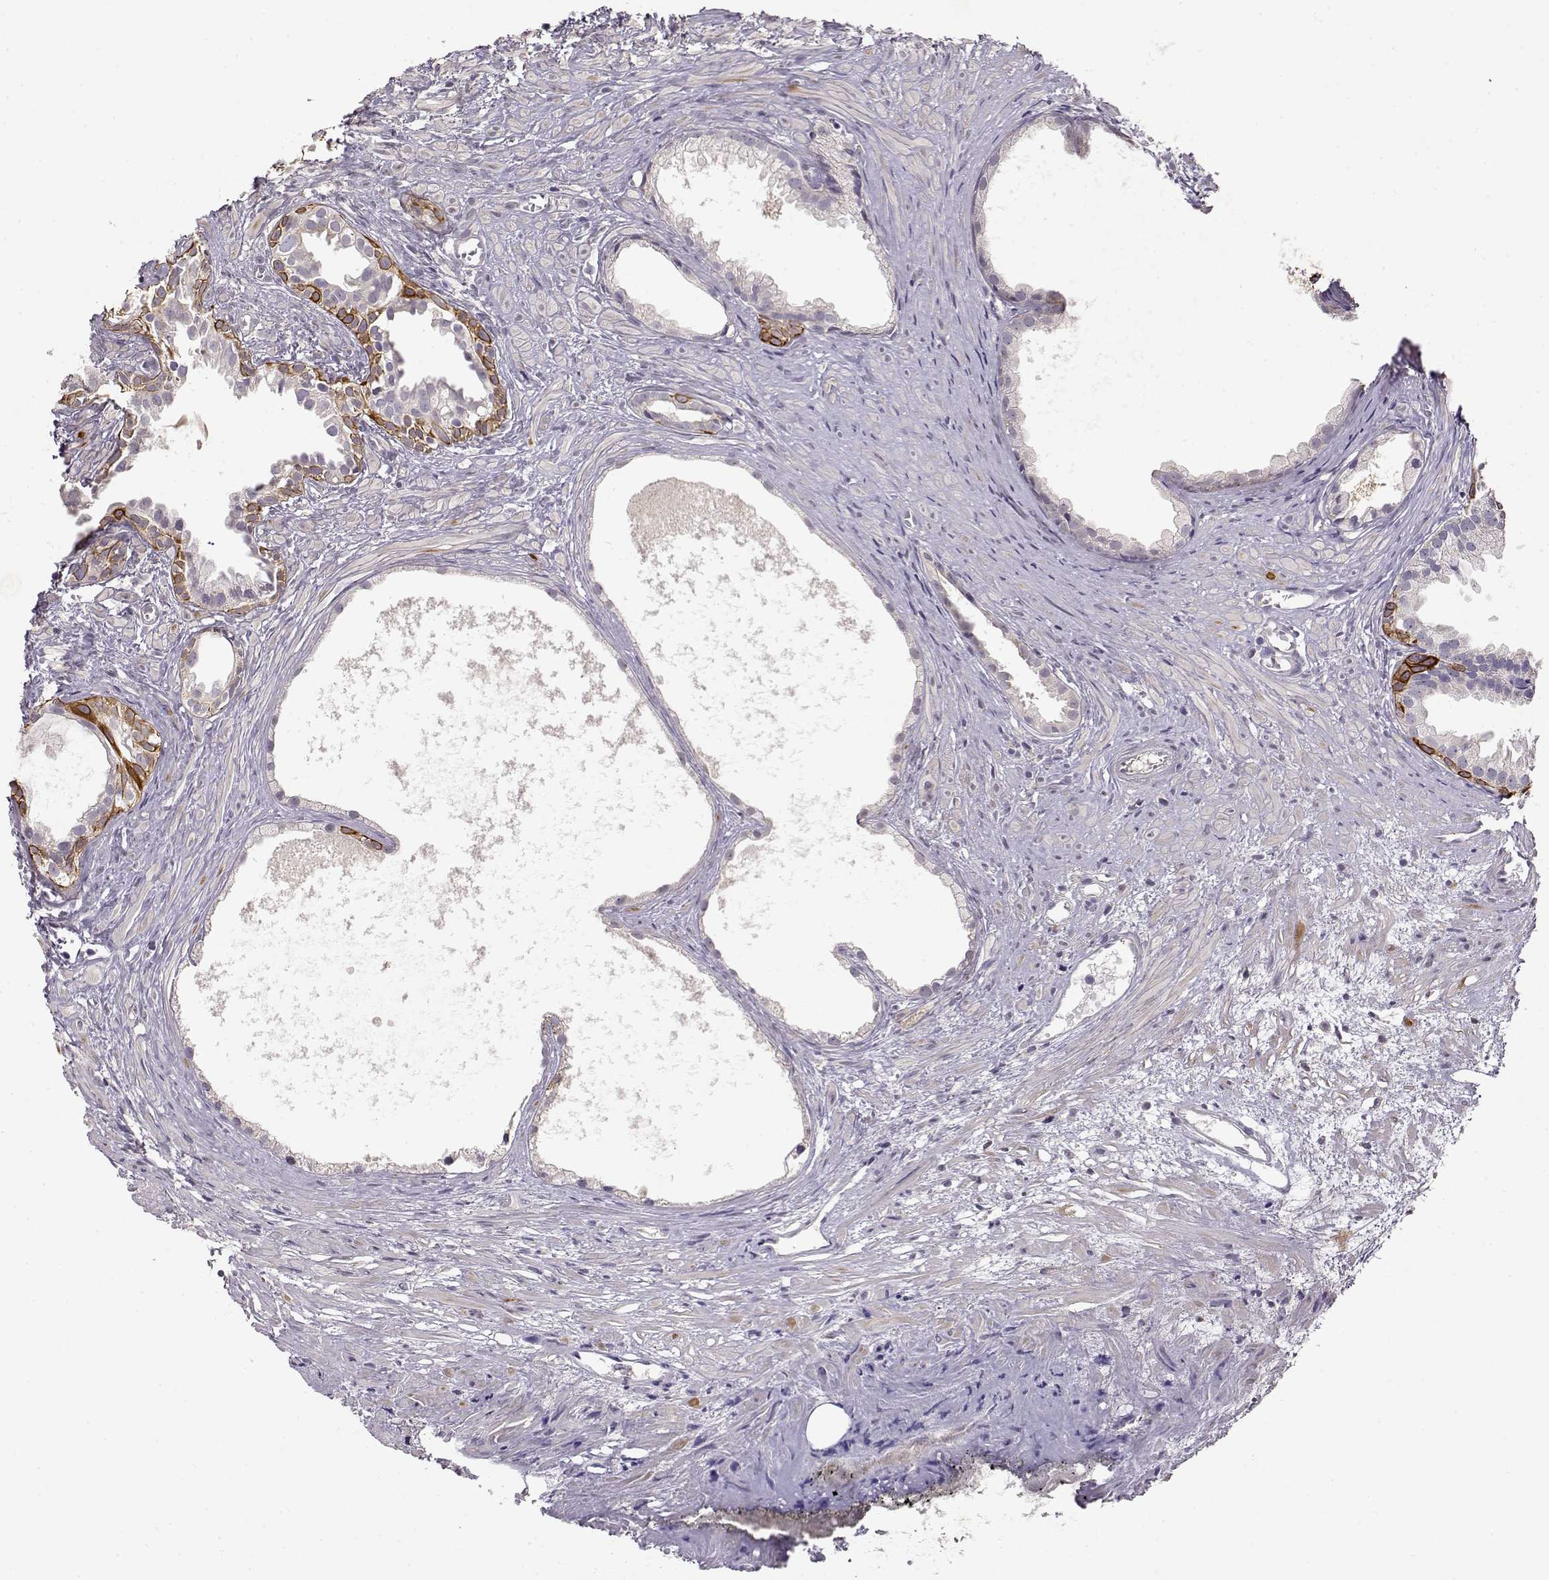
{"staining": {"intensity": "negative", "quantity": "none", "location": "none"}, "tissue": "prostate cancer", "cell_type": "Tumor cells", "image_type": "cancer", "snomed": [{"axis": "morphology", "description": "Adenocarcinoma, High grade"}, {"axis": "topography", "description": "Prostate"}], "caption": "Histopathology image shows no significant protein expression in tumor cells of prostate cancer (adenocarcinoma (high-grade)).", "gene": "TACR1", "patient": {"sex": "male", "age": 79}}